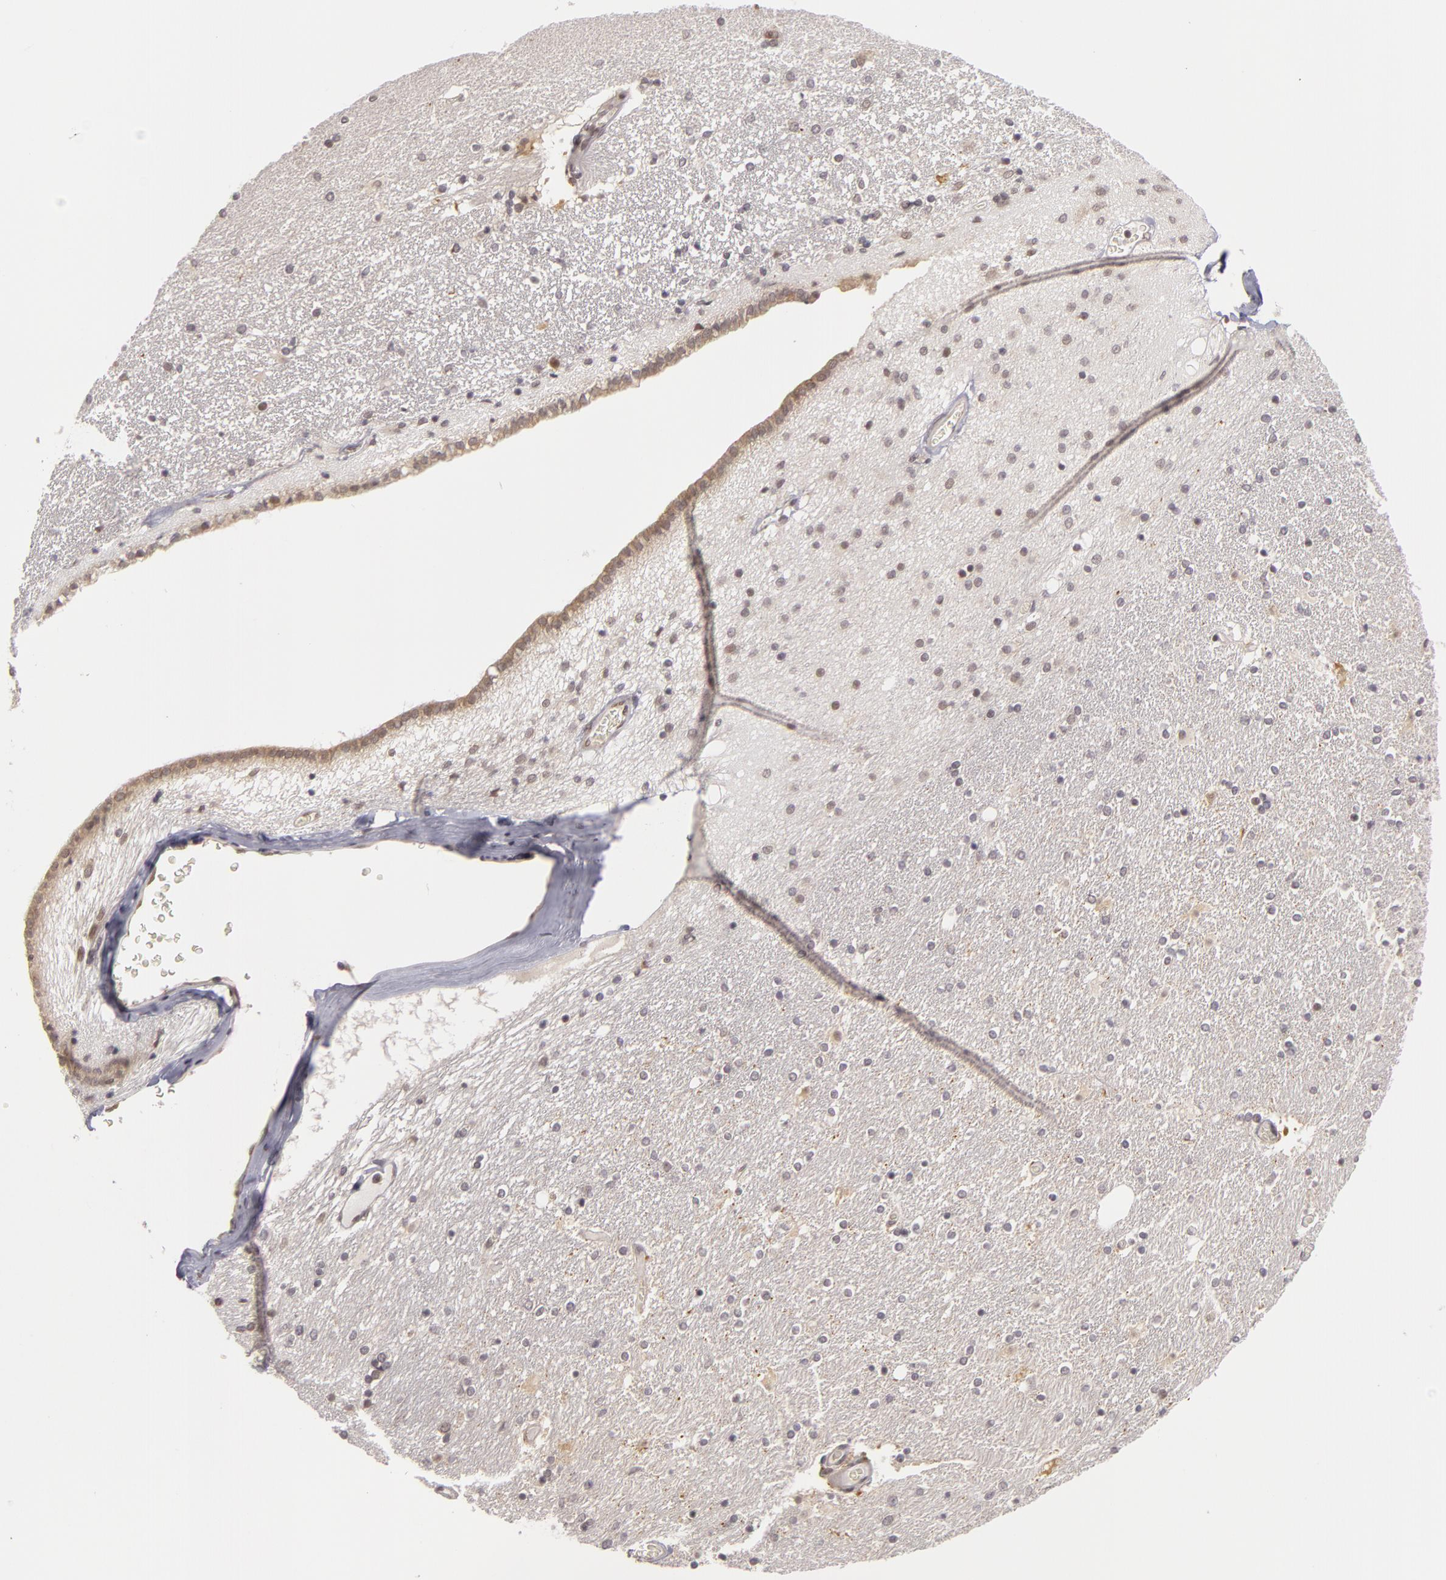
{"staining": {"intensity": "weak", "quantity": "<25%", "location": "nuclear"}, "tissue": "hippocampus", "cell_type": "Glial cells", "image_type": "normal", "snomed": [{"axis": "morphology", "description": "Normal tissue, NOS"}, {"axis": "topography", "description": "Hippocampus"}], "caption": "The histopathology image displays no significant staining in glial cells of hippocampus. The staining is performed using DAB brown chromogen with nuclei counter-stained in using hematoxylin.", "gene": "ZNF133", "patient": {"sex": "female", "age": 54}}